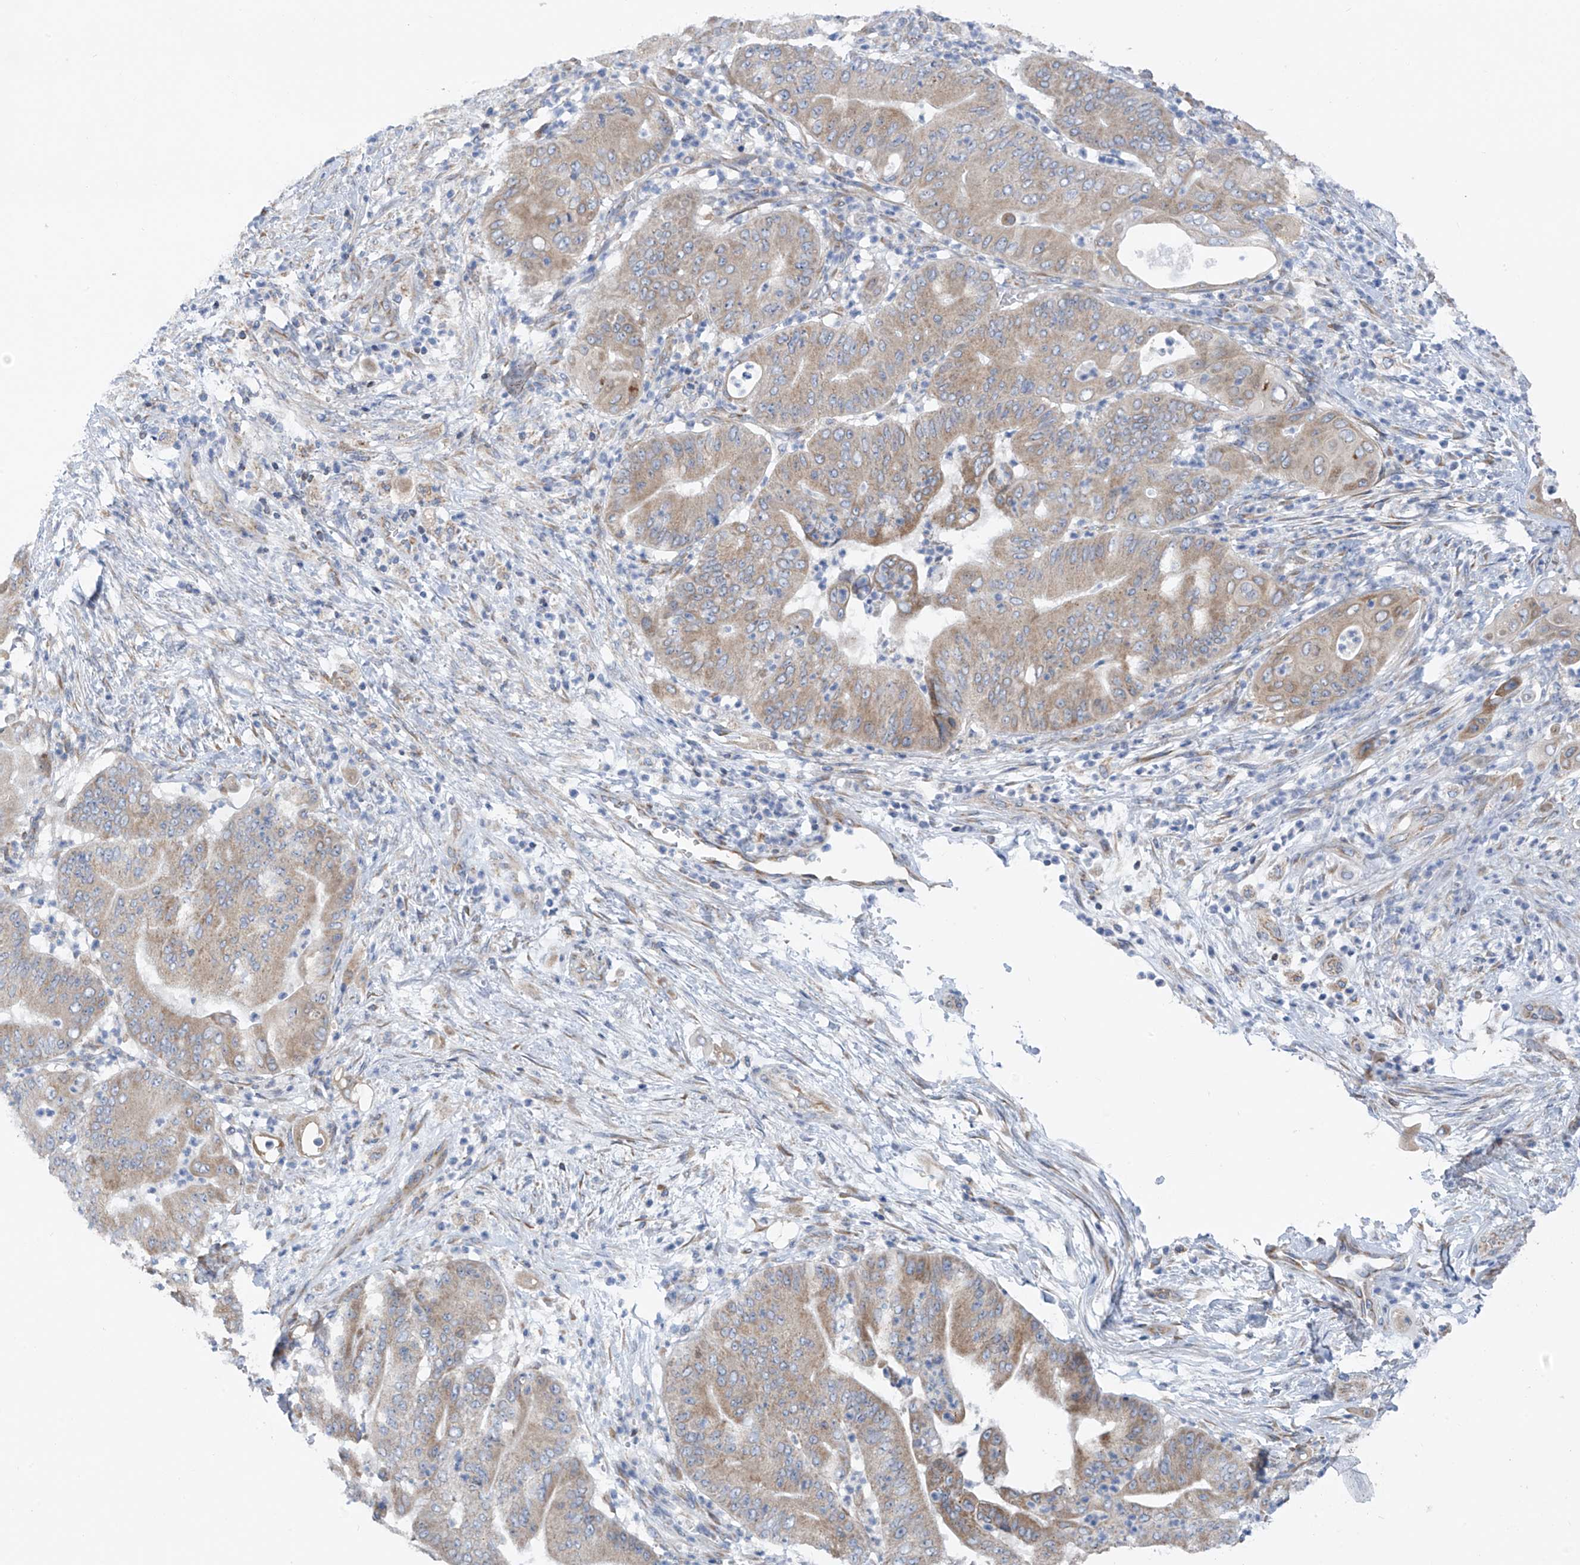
{"staining": {"intensity": "moderate", "quantity": "25%-75%", "location": "cytoplasmic/membranous"}, "tissue": "pancreatic cancer", "cell_type": "Tumor cells", "image_type": "cancer", "snomed": [{"axis": "morphology", "description": "Adenocarcinoma, NOS"}, {"axis": "topography", "description": "Pancreas"}], "caption": "Immunohistochemical staining of human pancreatic cancer (adenocarcinoma) demonstrates moderate cytoplasmic/membranous protein expression in approximately 25%-75% of tumor cells. Using DAB (3,3'-diaminobenzidine) (brown) and hematoxylin (blue) stains, captured at high magnification using brightfield microscopy.", "gene": "EOMES", "patient": {"sex": "female", "age": 77}}